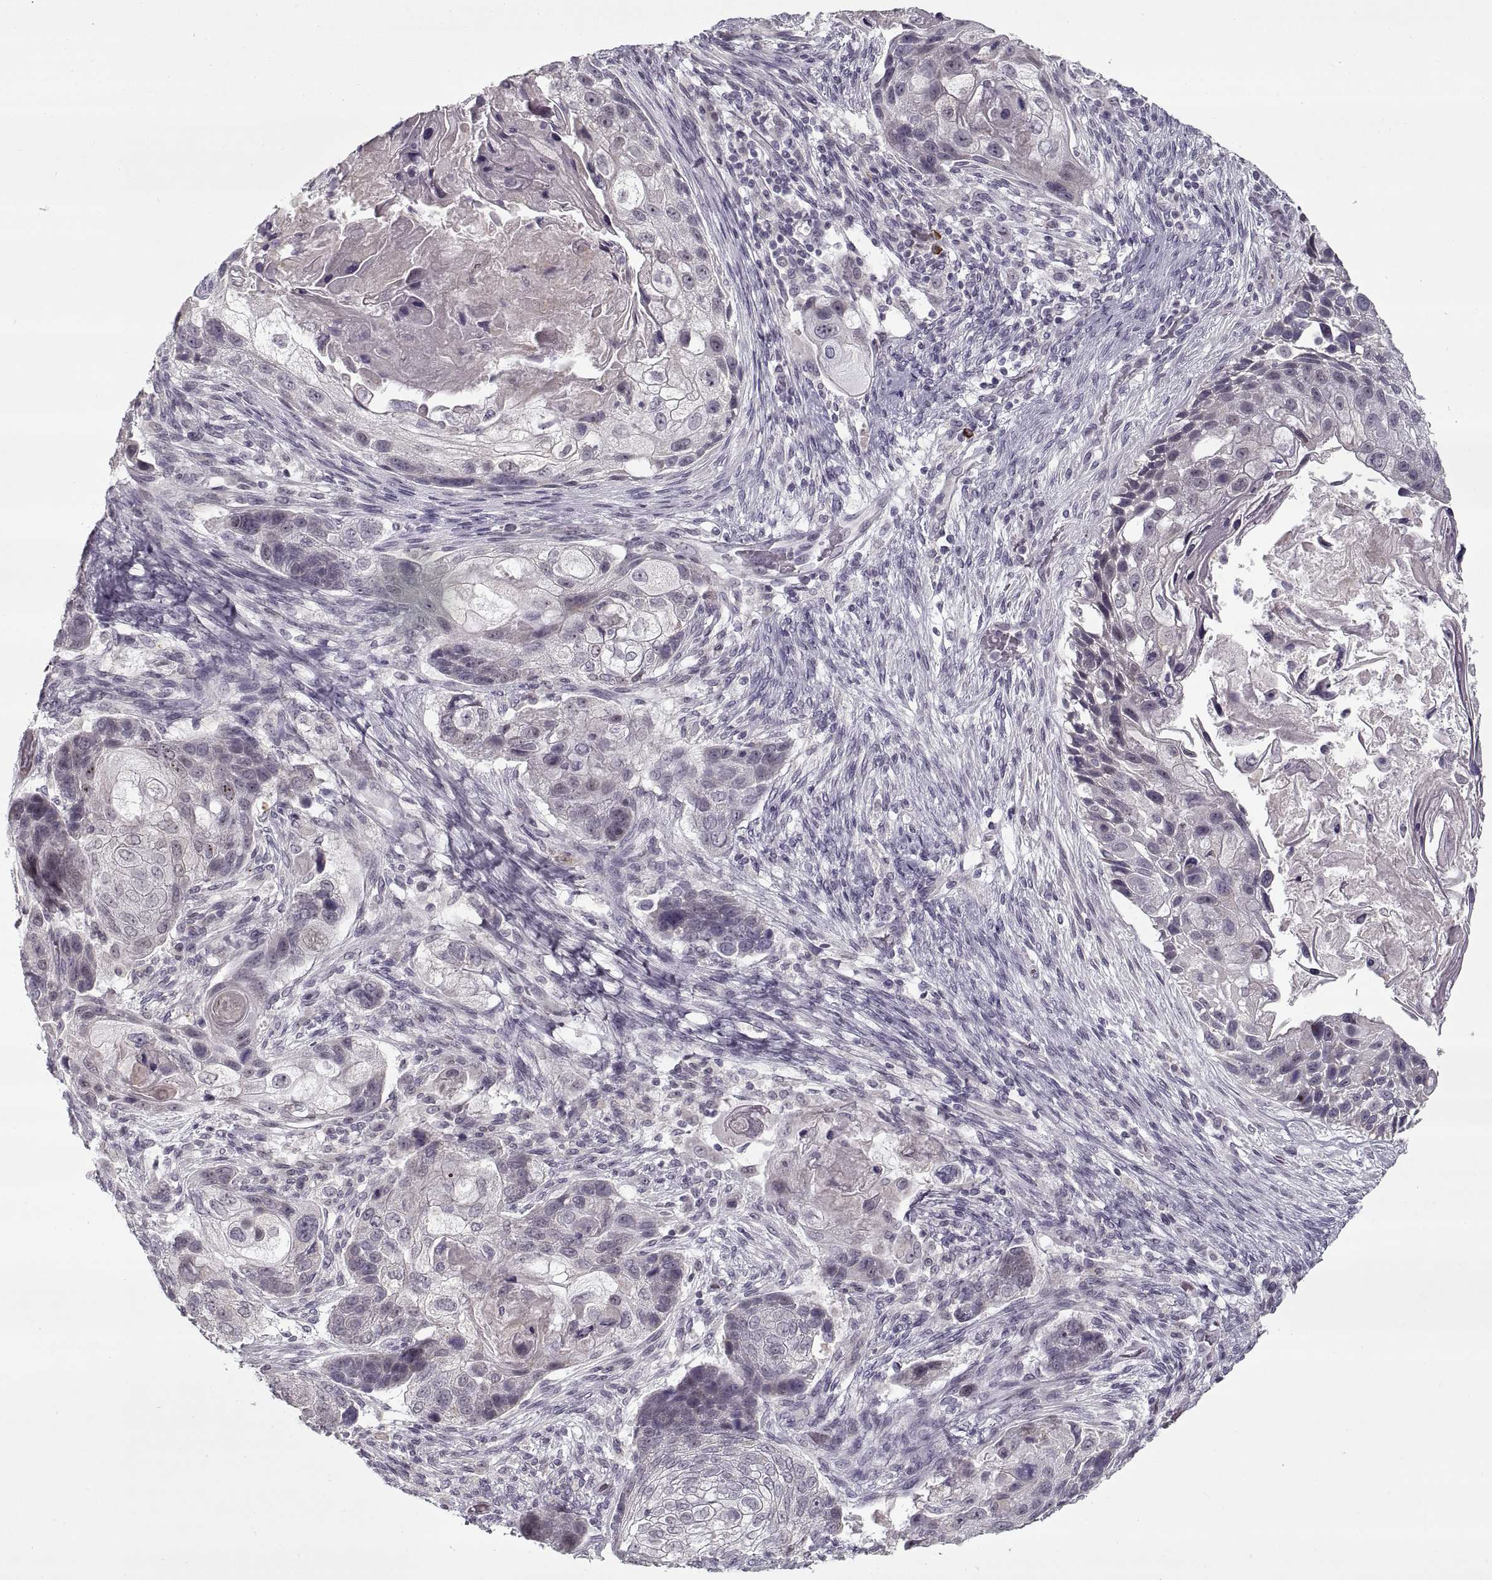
{"staining": {"intensity": "negative", "quantity": "none", "location": "none"}, "tissue": "lung cancer", "cell_type": "Tumor cells", "image_type": "cancer", "snomed": [{"axis": "morphology", "description": "Squamous cell carcinoma, NOS"}, {"axis": "topography", "description": "Lung"}], "caption": "Immunohistochemical staining of lung squamous cell carcinoma shows no significant positivity in tumor cells.", "gene": "GAD2", "patient": {"sex": "male", "age": 69}}